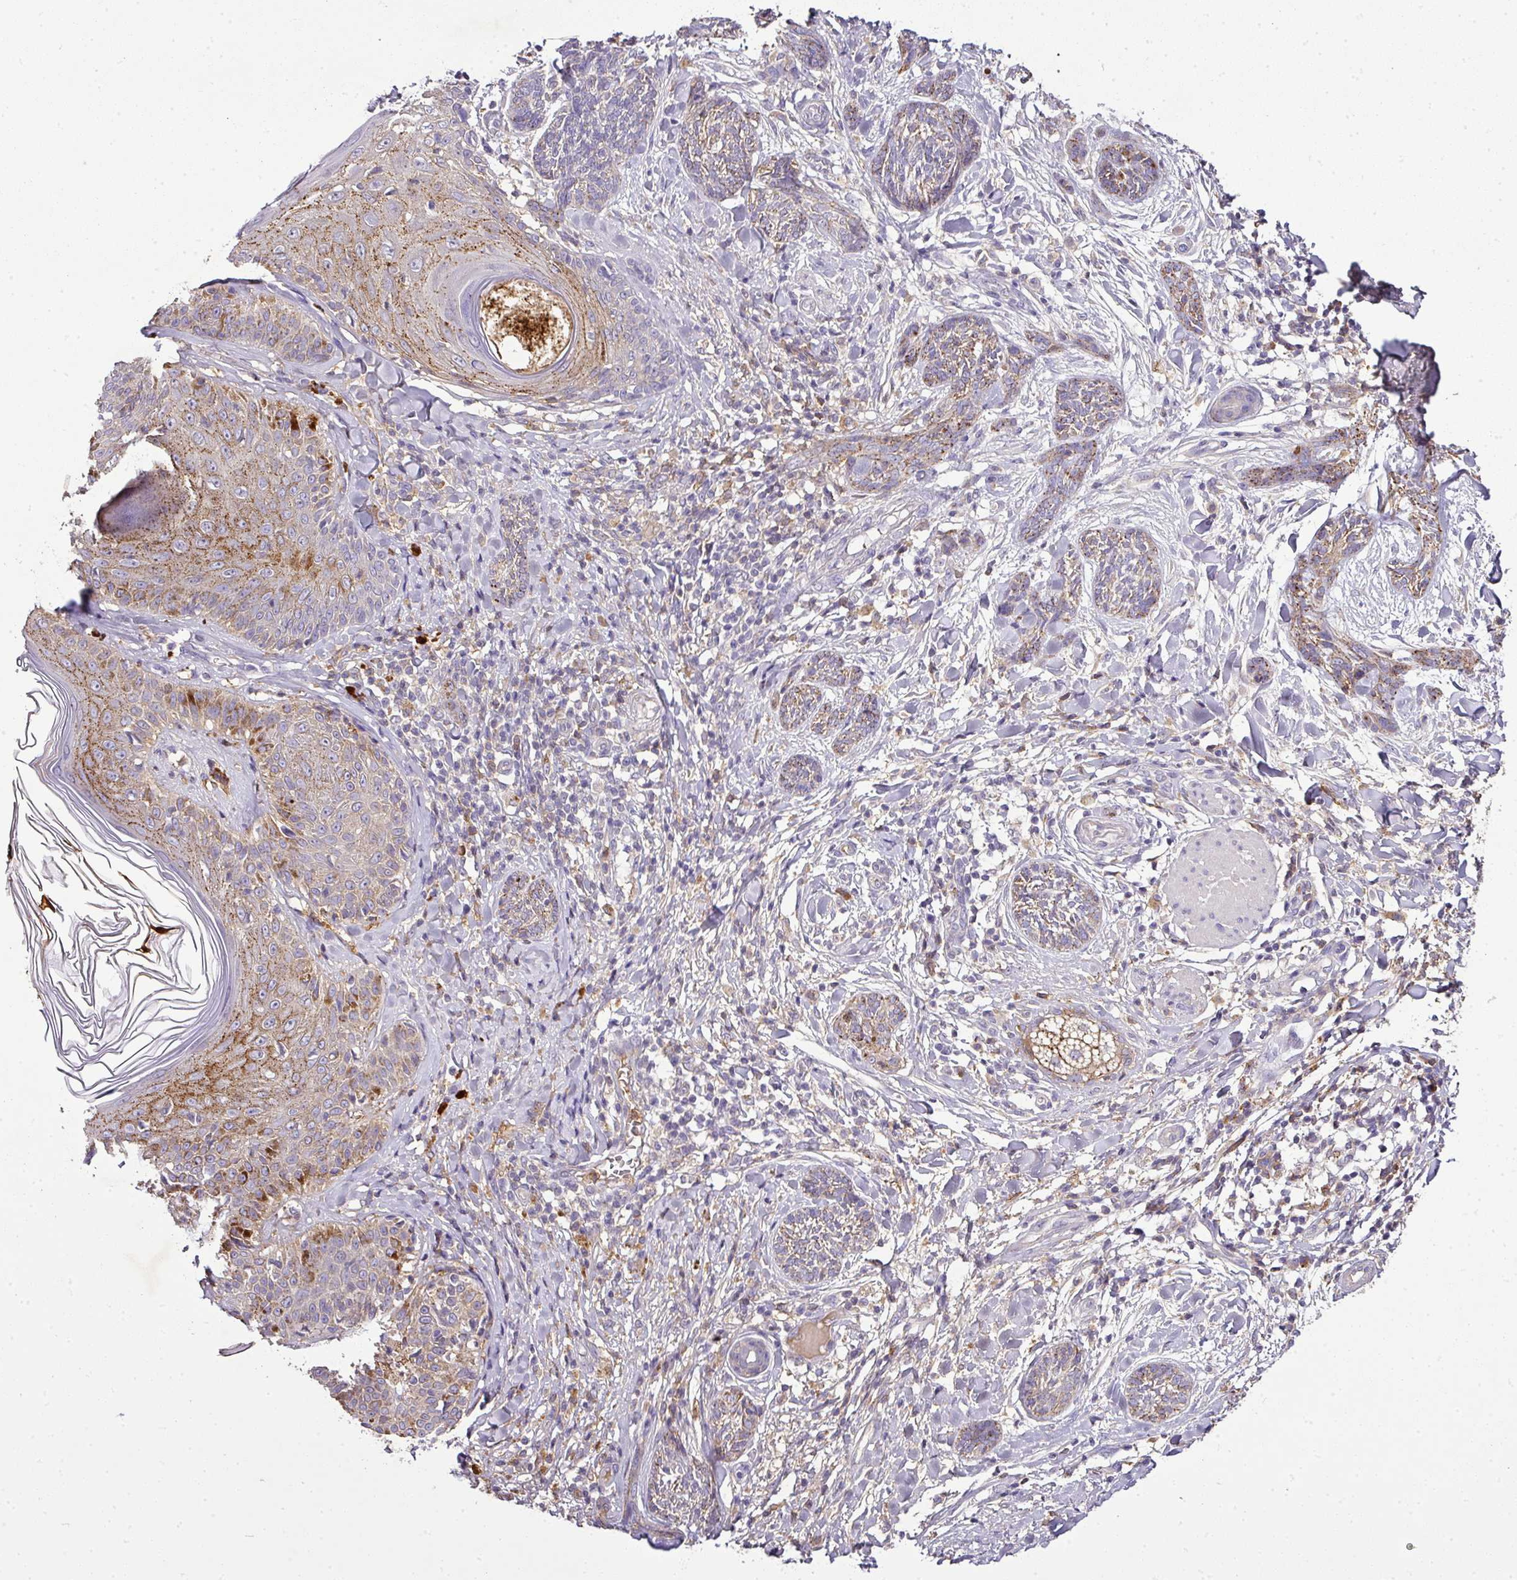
{"staining": {"intensity": "moderate", "quantity": "25%-75%", "location": "cytoplasmic/membranous"}, "tissue": "skin cancer", "cell_type": "Tumor cells", "image_type": "cancer", "snomed": [{"axis": "morphology", "description": "Basal cell carcinoma"}, {"axis": "topography", "description": "Skin"}], "caption": "The histopathology image reveals staining of skin basal cell carcinoma, revealing moderate cytoplasmic/membranous protein expression (brown color) within tumor cells.", "gene": "CAB39L", "patient": {"sex": "male", "age": 73}}